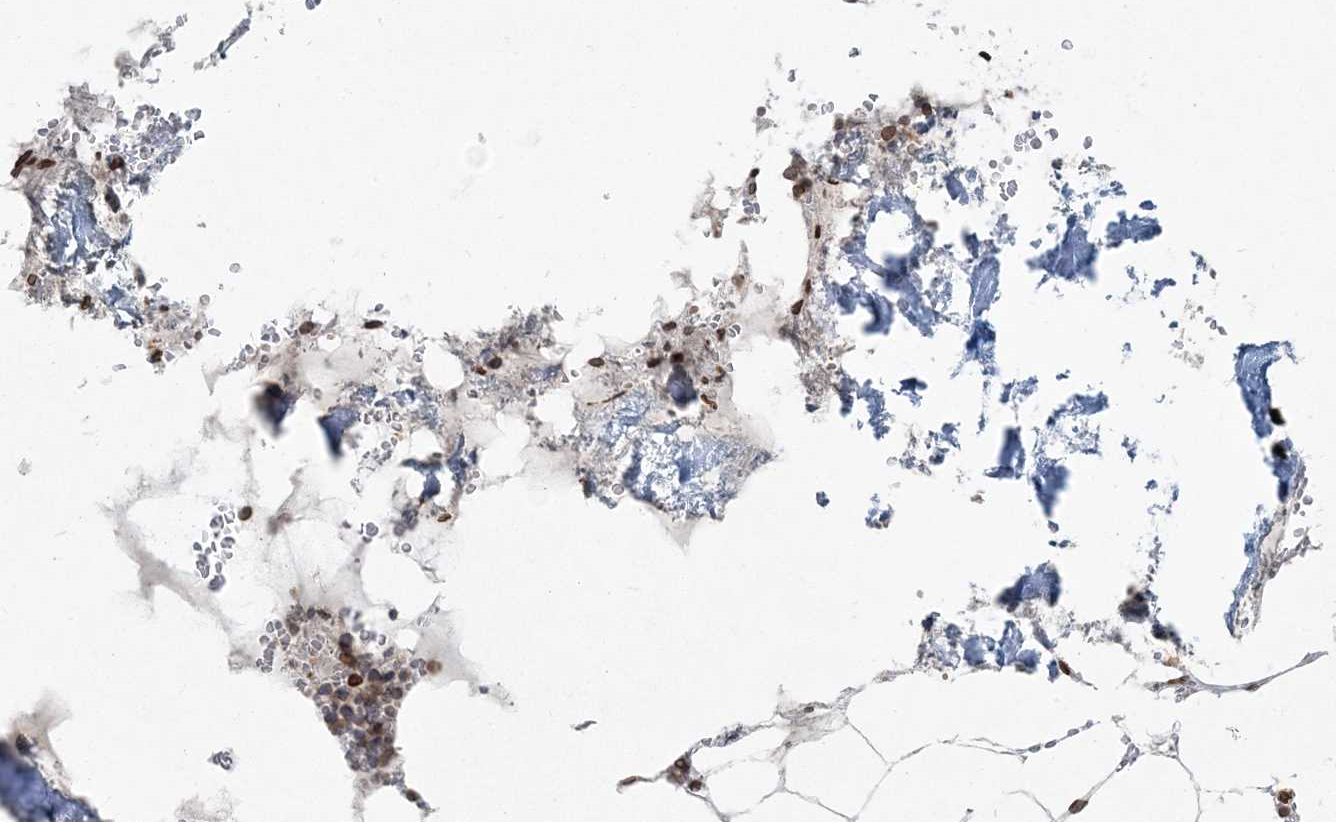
{"staining": {"intensity": "moderate", "quantity": ">75%", "location": "cytoplasmic/membranous,nuclear"}, "tissue": "bone marrow", "cell_type": "Hematopoietic cells", "image_type": "normal", "snomed": [{"axis": "morphology", "description": "Normal tissue, NOS"}, {"axis": "topography", "description": "Bone marrow"}], "caption": "Normal bone marrow reveals moderate cytoplasmic/membranous,nuclear positivity in approximately >75% of hematopoietic cells Using DAB (3,3'-diaminobenzidine) (brown) and hematoxylin (blue) stains, captured at high magnification using brightfield microscopy..", "gene": "GJD4", "patient": {"sex": "male", "age": 70}}